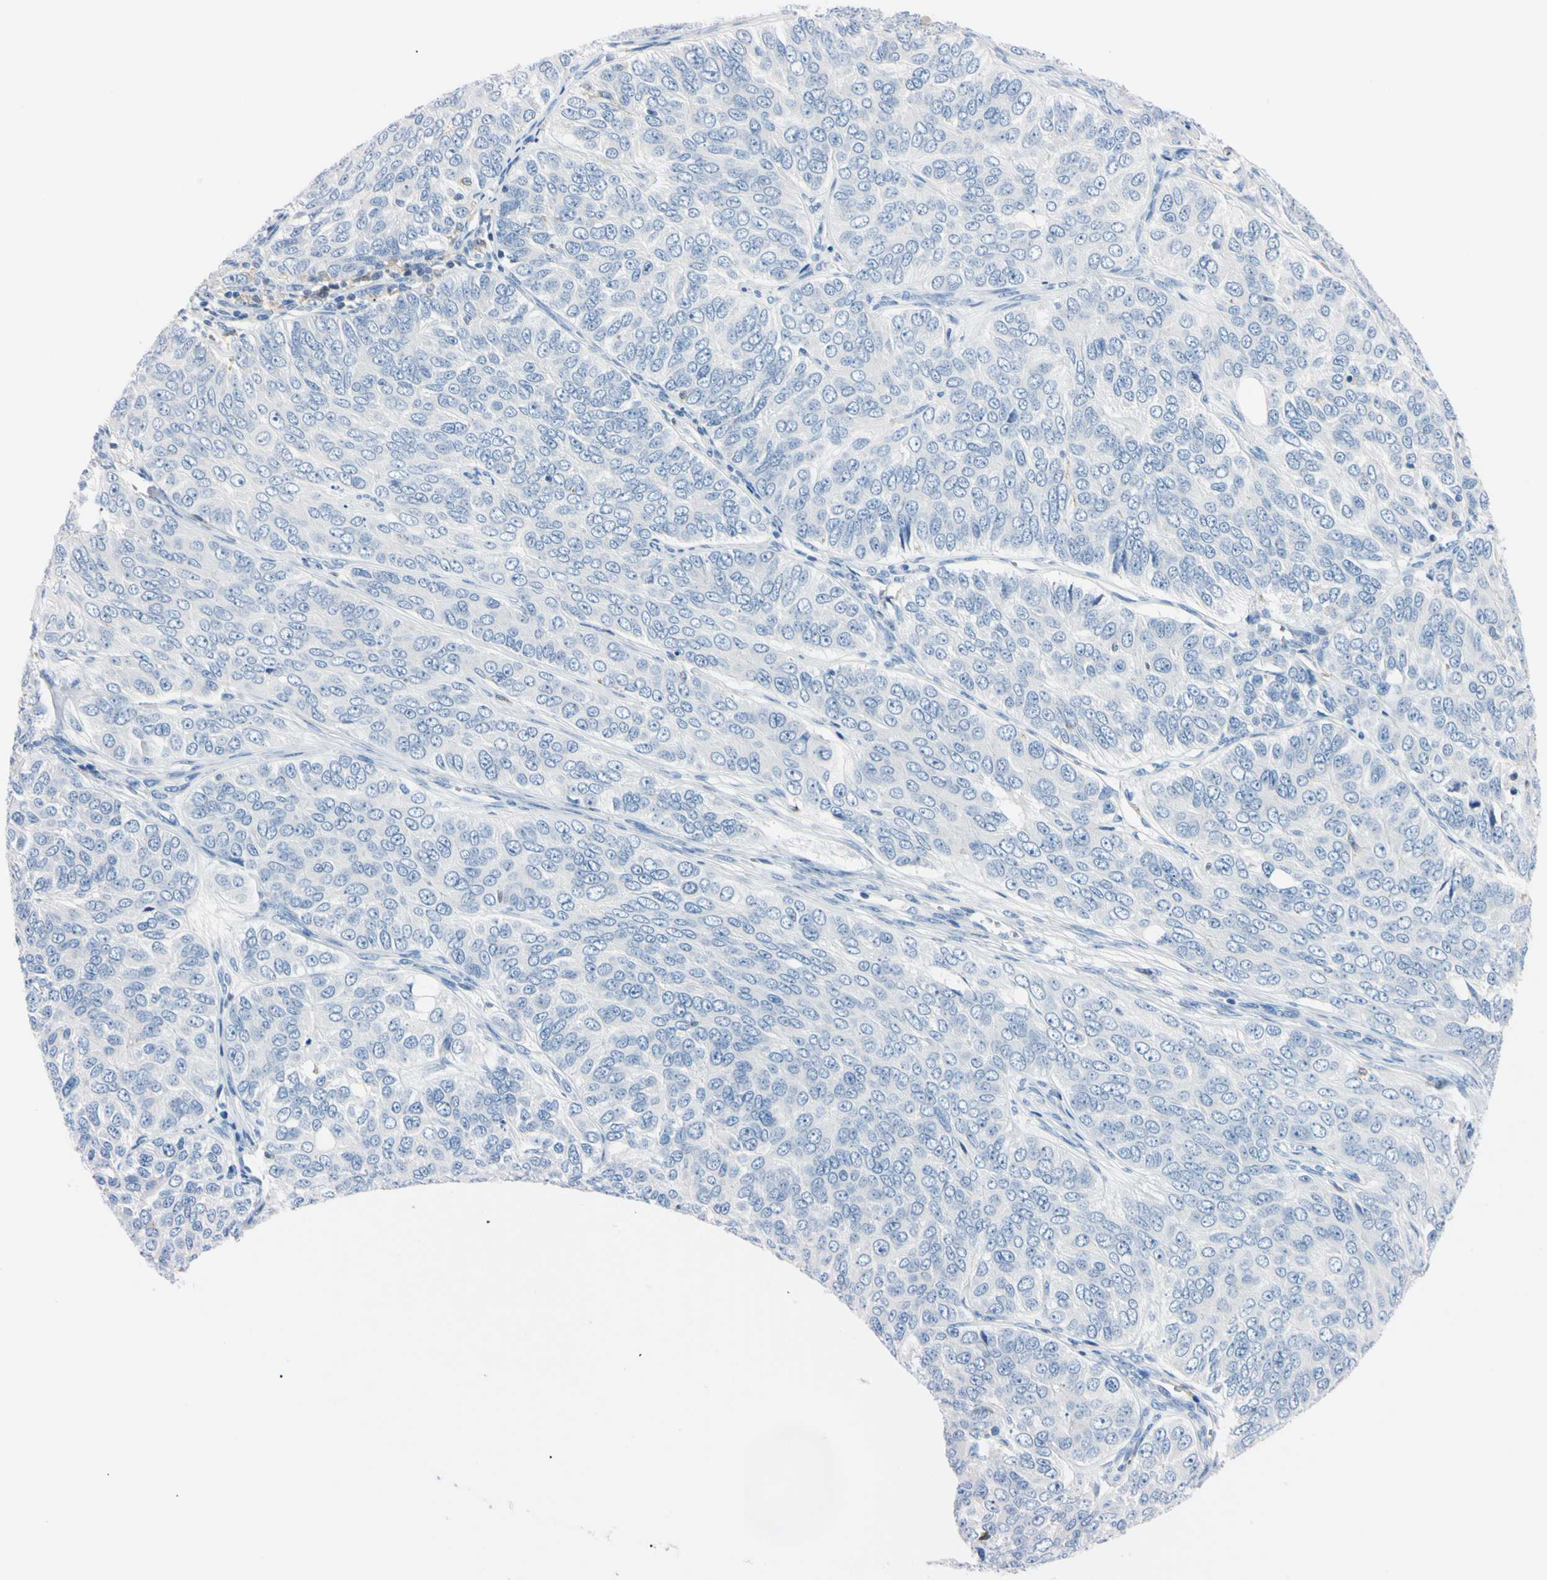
{"staining": {"intensity": "negative", "quantity": "none", "location": "none"}, "tissue": "ovarian cancer", "cell_type": "Tumor cells", "image_type": "cancer", "snomed": [{"axis": "morphology", "description": "Carcinoma, endometroid"}, {"axis": "topography", "description": "Ovary"}], "caption": "Immunohistochemistry (IHC) image of neoplastic tissue: human endometroid carcinoma (ovarian) stained with DAB (3,3'-diaminobenzidine) exhibits no significant protein staining in tumor cells.", "gene": "NCF4", "patient": {"sex": "female", "age": 51}}